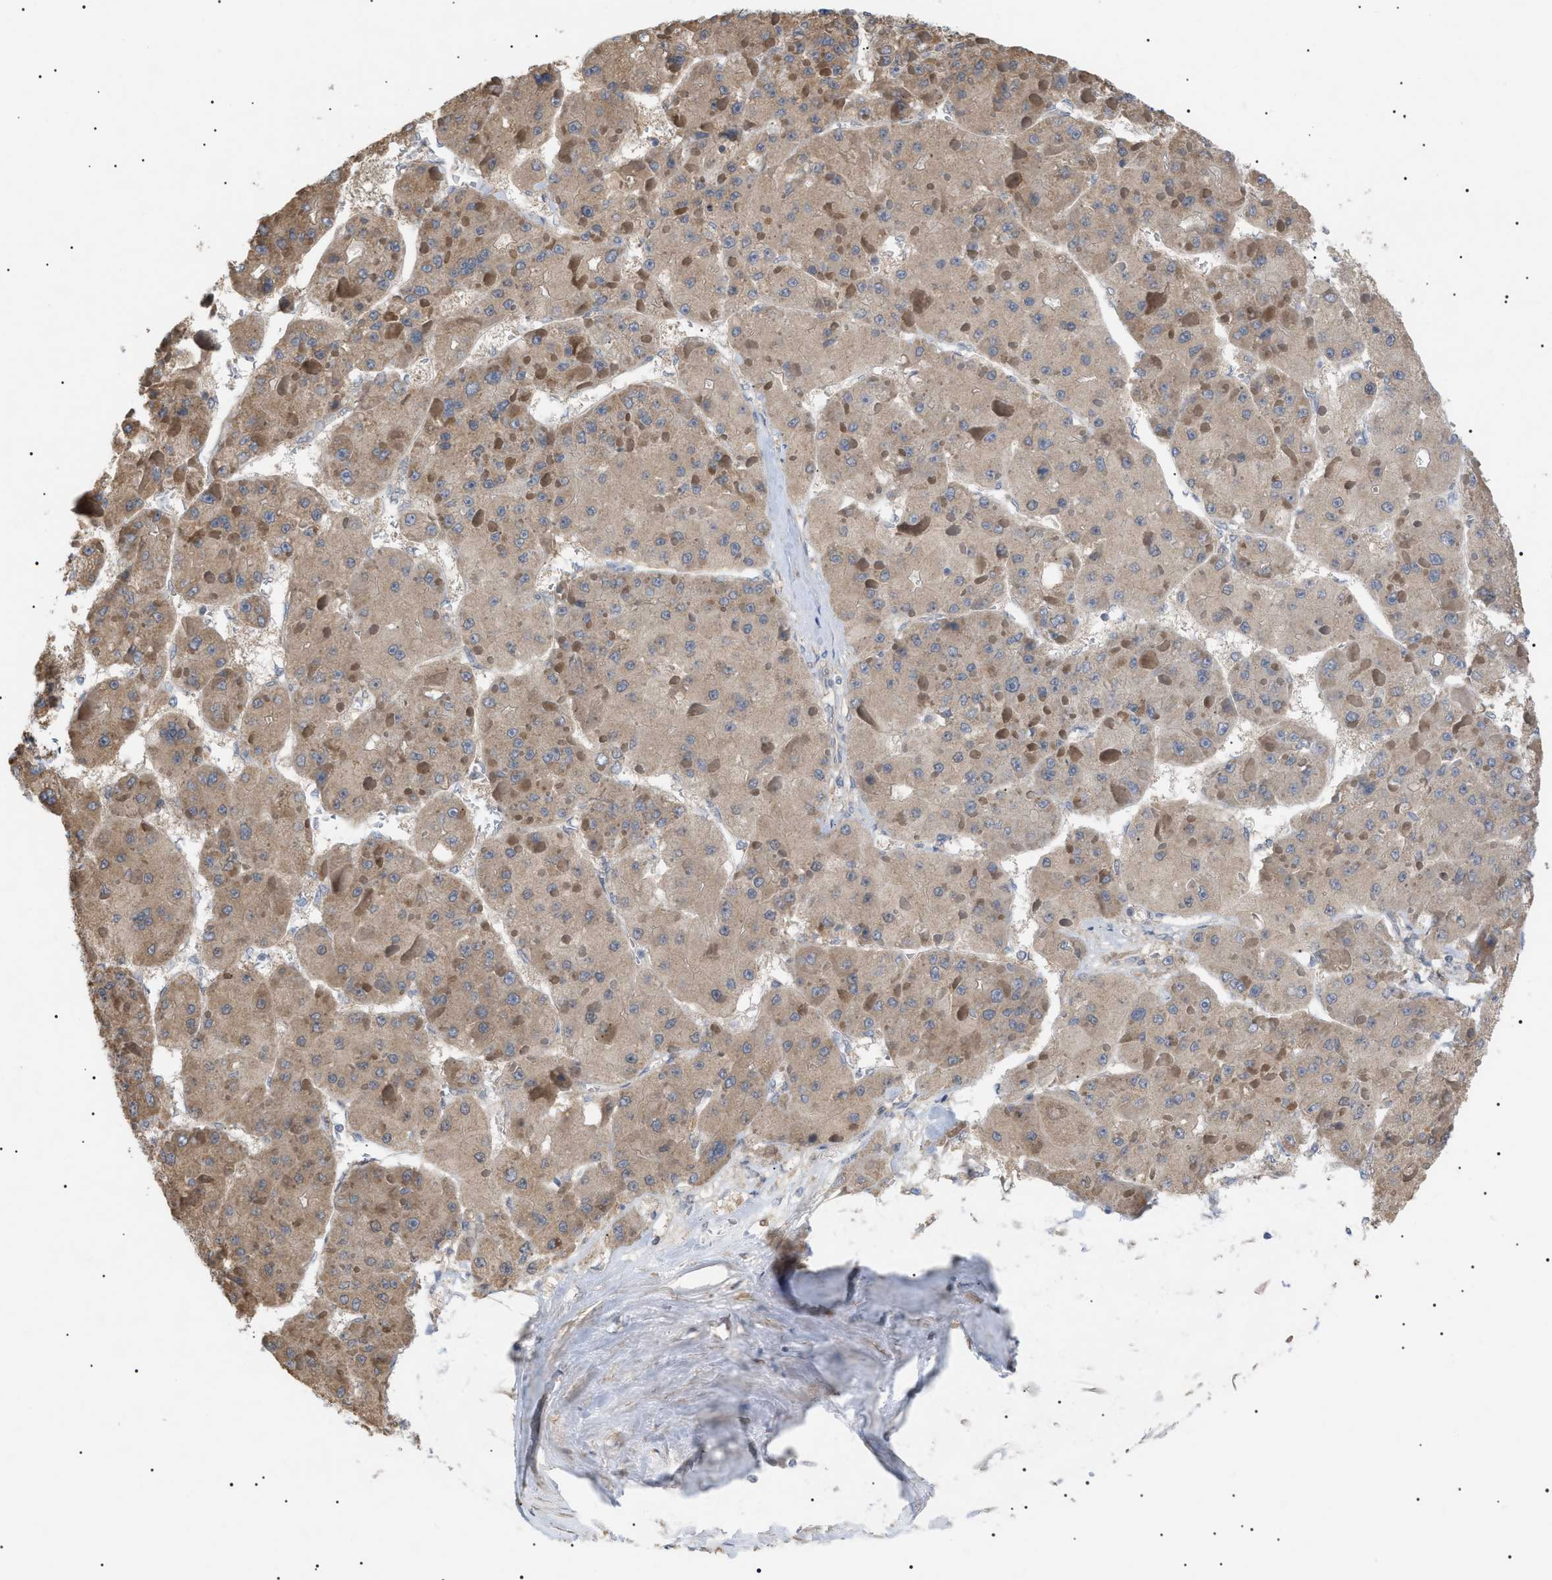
{"staining": {"intensity": "moderate", "quantity": ">75%", "location": "cytoplasmic/membranous"}, "tissue": "liver cancer", "cell_type": "Tumor cells", "image_type": "cancer", "snomed": [{"axis": "morphology", "description": "Carcinoma, Hepatocellular, NOS"}, {"axis": "topography", "description": "Liver"}], "caption": "Tumor cells reveal moderate cytoplasmic/membranous positivity in about >75% of cells in hepatocellular carcinoma (liver).", "gene": "IRS2", "patient": {"sex": "female", "age": 73}}